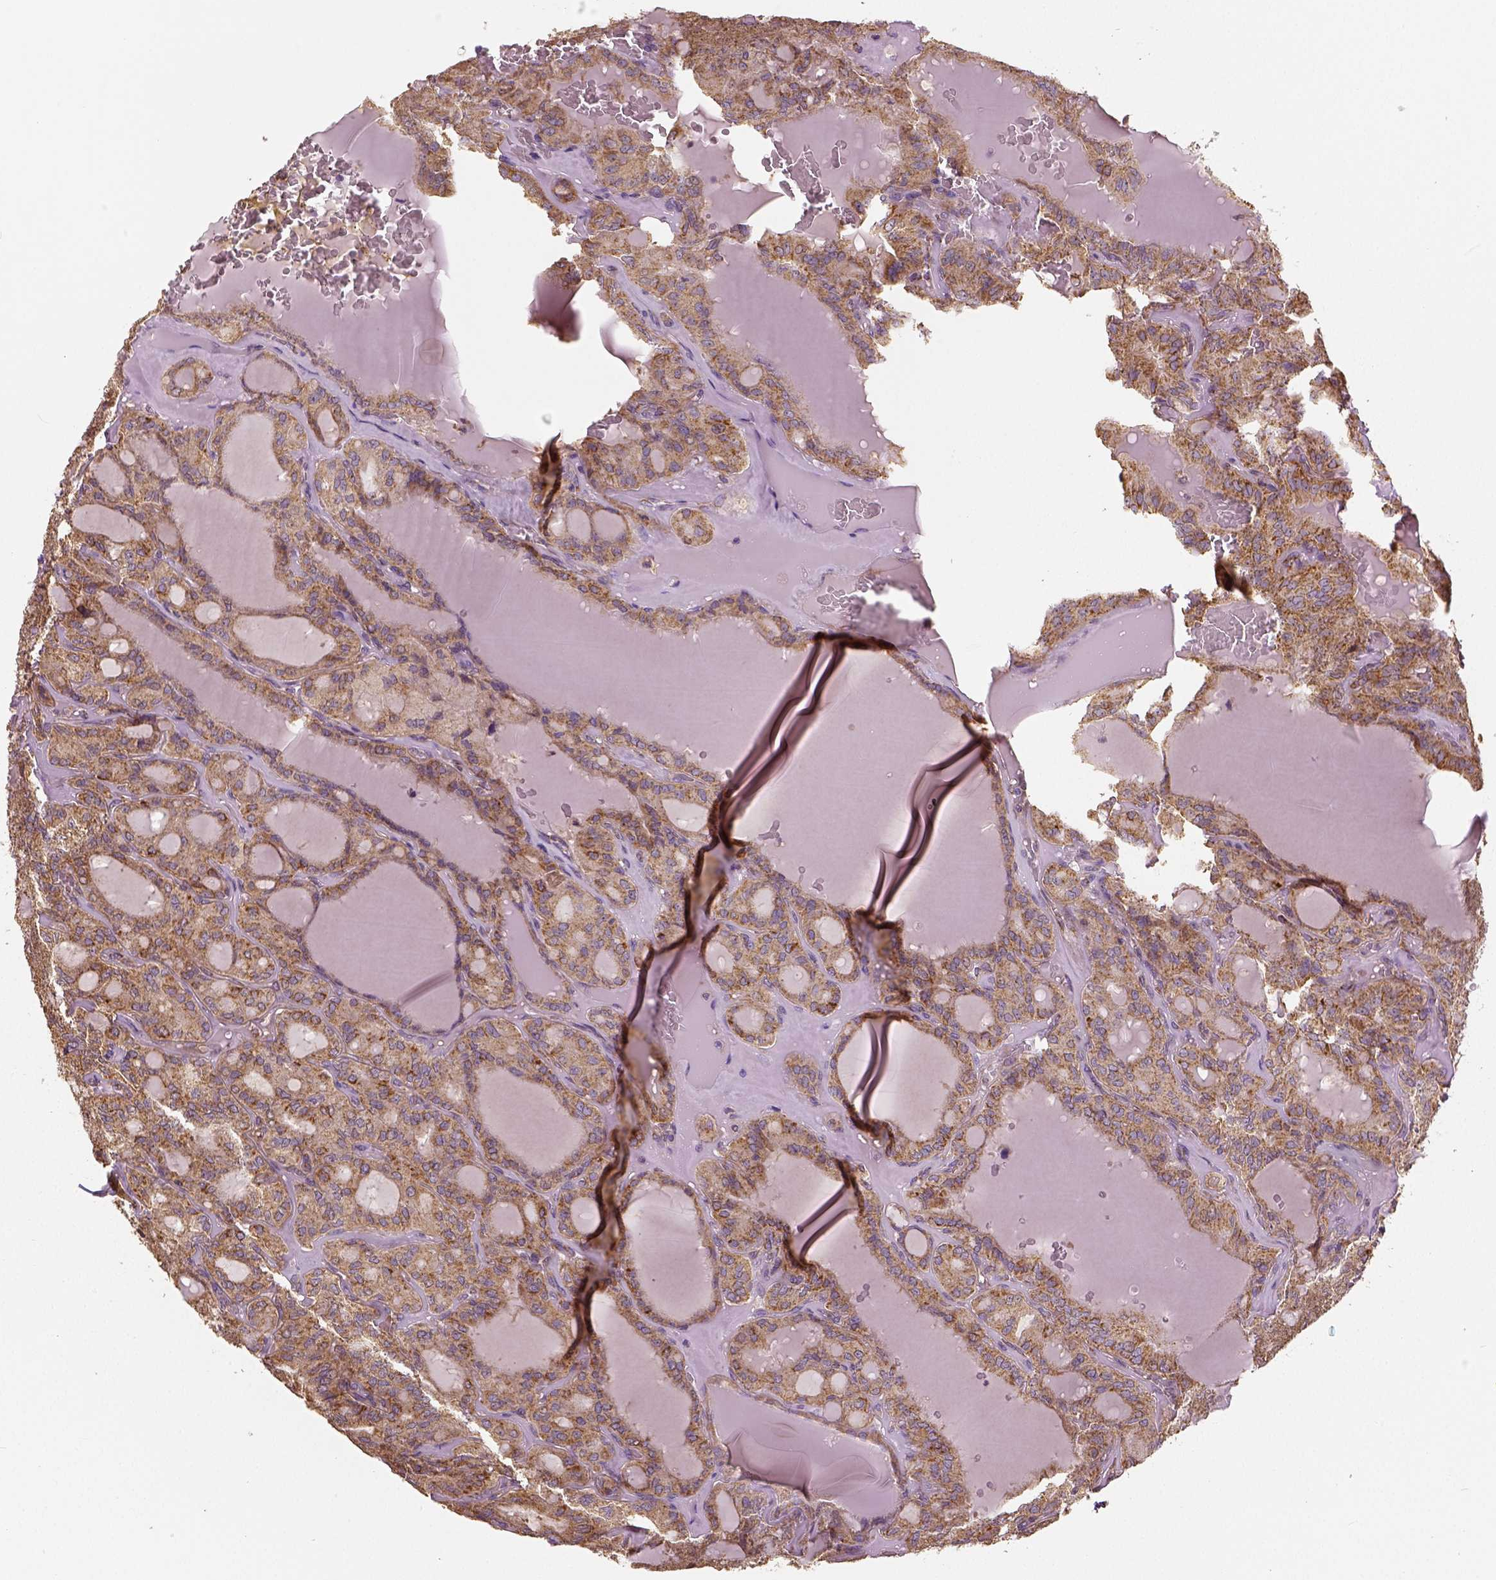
{"staining": {"intensity": "moderate", "quantity": ">75%", "location": "cytoplasmic/membranous"}, "tissue": "thyroid cancer", "cell_type": "Tumor cells", "image_type": "cancer", "snomed": [{"axis": "morphology", "description": "Papillary adenocarcinoma, NOS"}, {"axis": "topography", "description": "Thyroid gland"}], "caption": "Thyroid cancer stained with immunohistochemistry (IHC) displays moderate cytoplasmic/membranous staining in about >75% of tumor cells.", "gene": "PGAM5", "patient": {"sex": "male", "age": 87}}